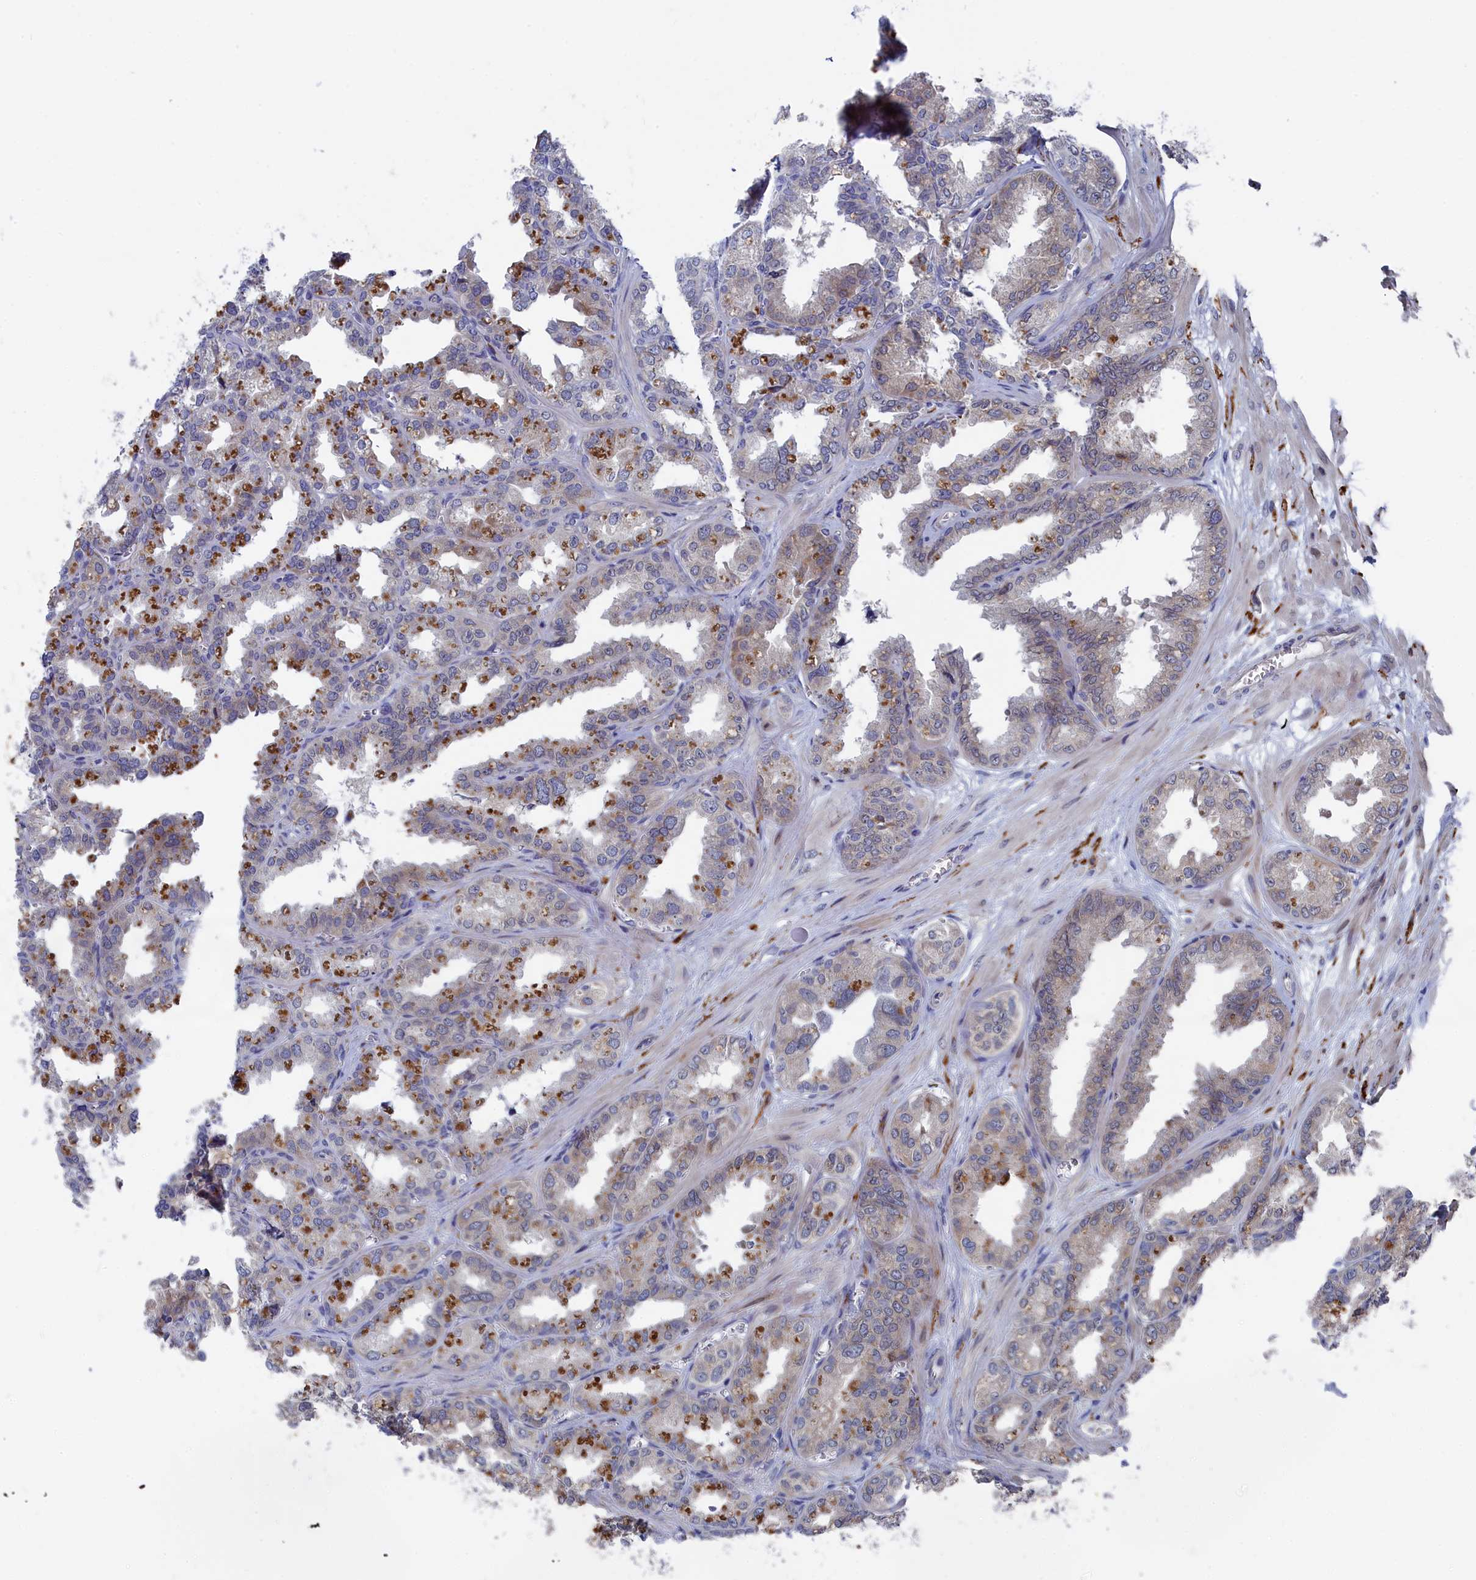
{"staining": {"intensity": "weak", "quantity": "<25%", "location": "cytoplasmic/membranous"}, "tissue": "seminal vesicle", "cell_type": "Glandular cells", "image_type": "normal", "snomed": [{"axis": "morphology", "description": "Normal tissue, NOS"}, {"axis": "topography", "description": "Prostate"}, {"axis": "topography", "description": "Seminal veicle"}], "caption": "DAB (3,3'-diaminobenzidine) immunohistochemical staining of normal human seminal vesicle shows no significant staining in glandular cells.", "gene": "TMEM161A", "patient": {"sex": "male", "age": 51}}